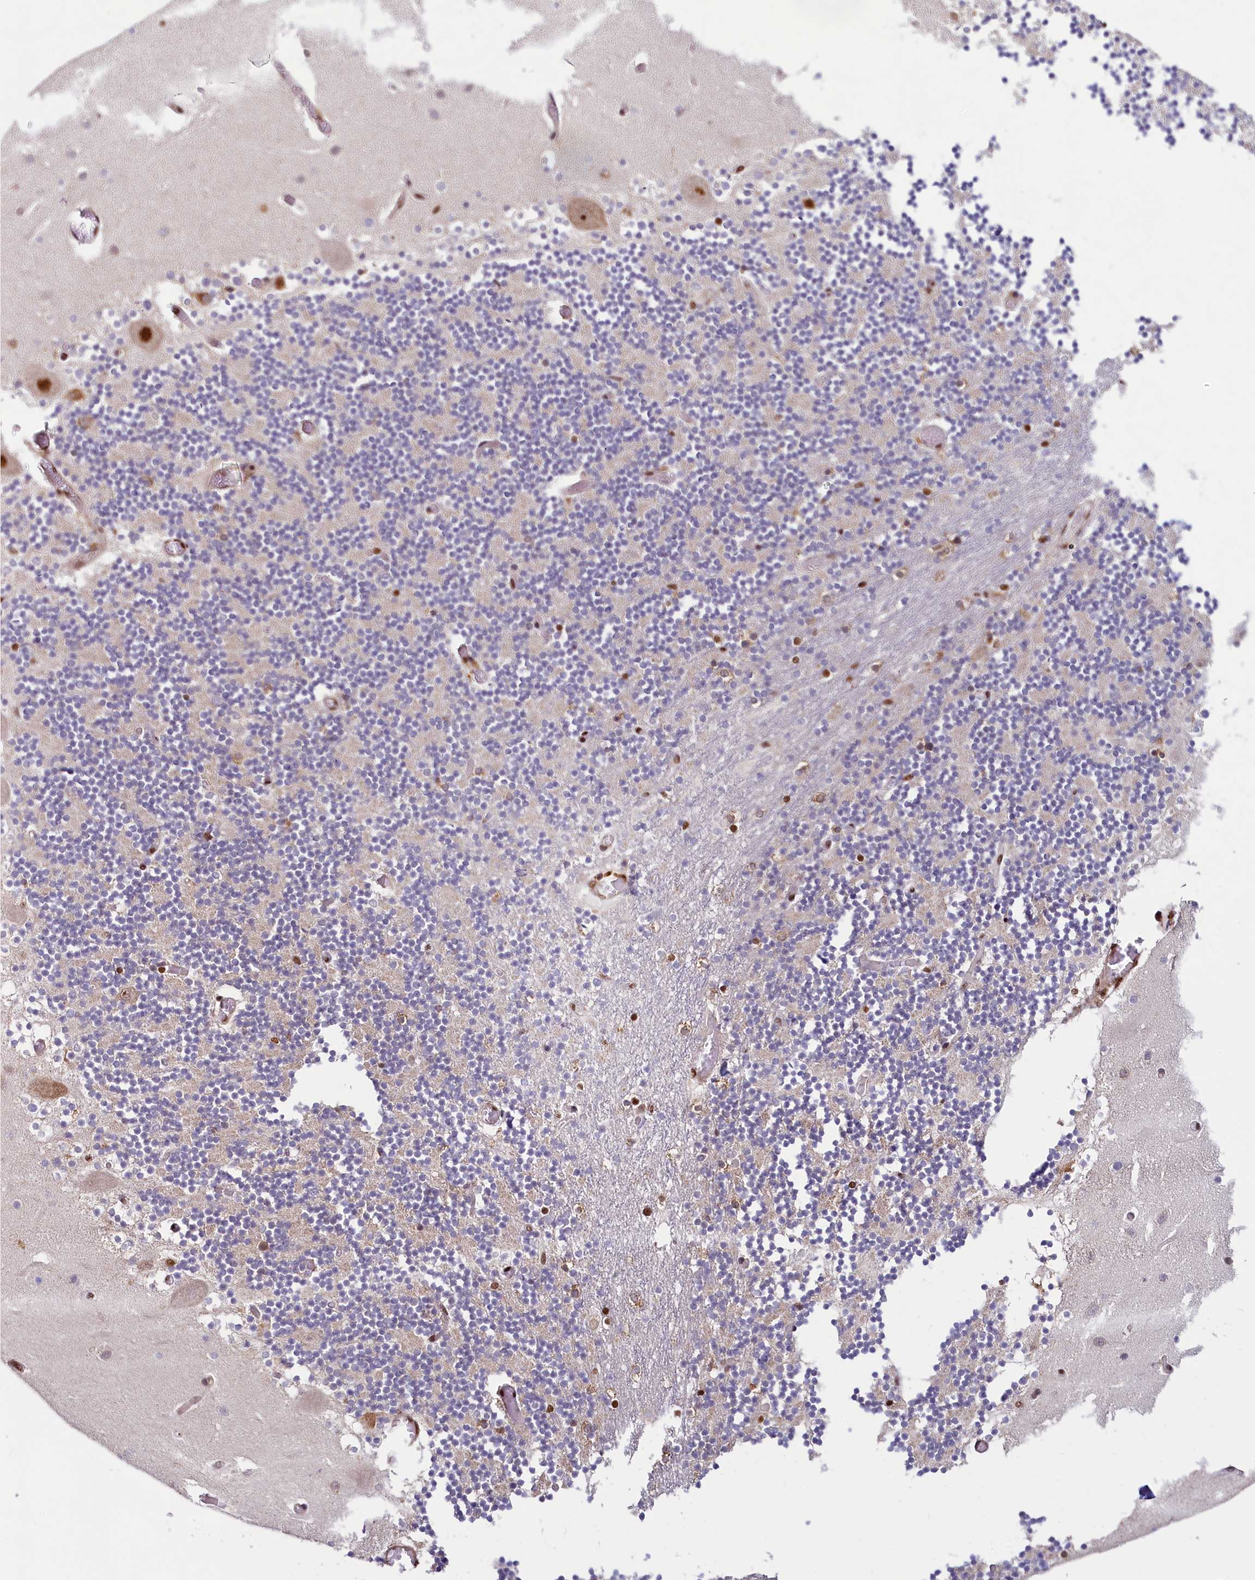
{"staining": {"intensity": "moderate", "quantity": "25%-75%", "location": "nuclear"}, "tissue": "cerebellum", "cell_type": "Cells in granular layer", "image_type": "normal", "snomed": [{"axis": "morphology", "description": "Normal tissue, NOS"}, {"axis": "topography", "description": "Cerebellum"}], "caption": "Unremarkable cerebellum demonstrates moderate nuclear expression in approximately 25%-75% of cells in granular layer.", "gene": "TCOF1", "patient": {"sex": "female", "age": 28}}